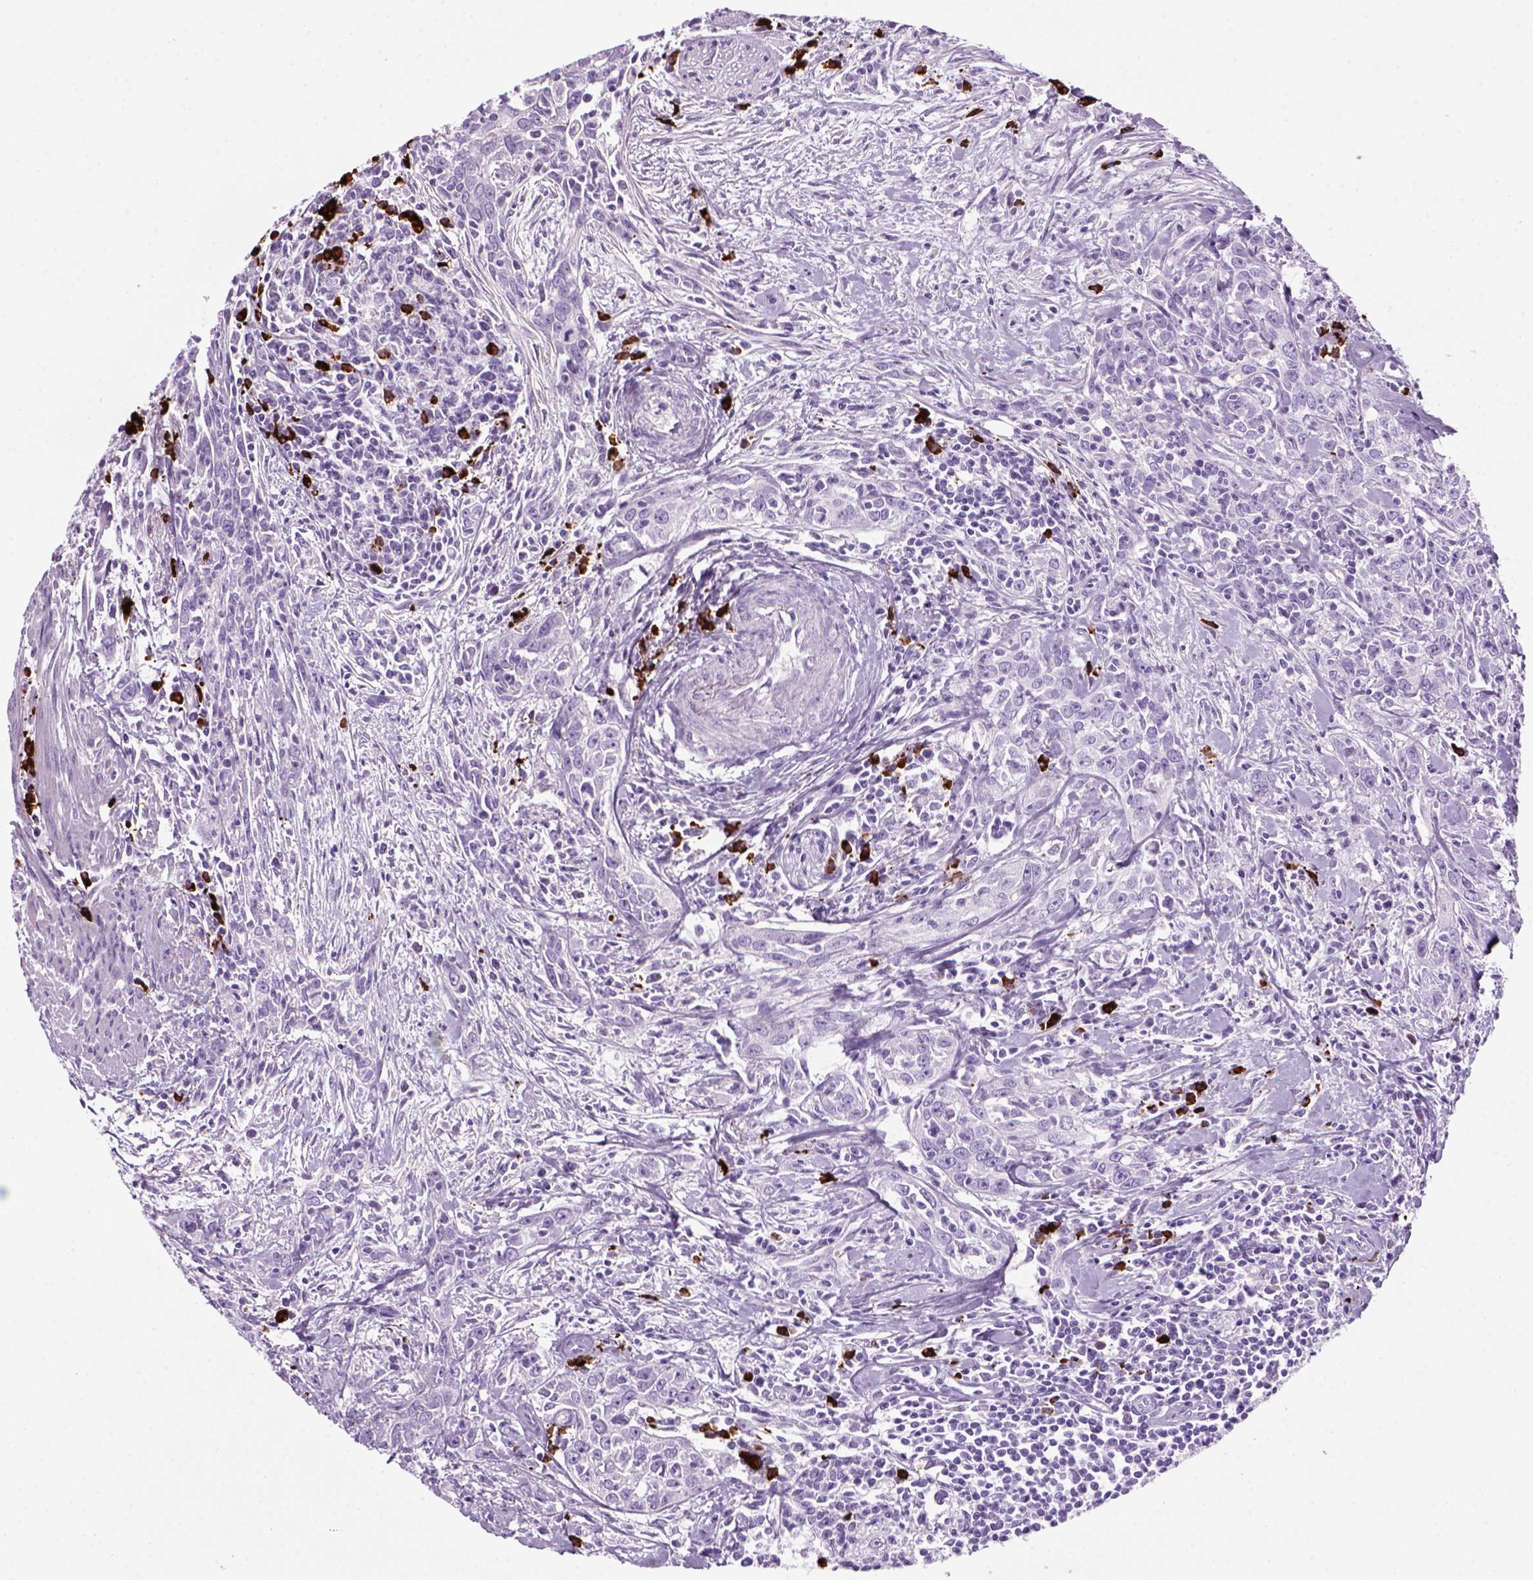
{"staining": {"intensity": "negative", "quantity": "none", "location": "none"}, "tissue": "urothelial cancer", "cell_type": "Tumor cells", "image_type": "cancer", "snomed": [{"axis": "morphology", "description": "Urothelial carcinoma, High grade"}, {"axis": "topography", "description": "Urinary bladder"}], "caption": "DAB immunohistochemical staining of human urothelial cancer exhibits no significant staining in tumor cells. The staining was performed using DAB to visualize the protein expression in brown, while the nuclei were stained in blue with hematoxylin (Magnification: 20x).", "gene": "MZB1", "patient": {"sex": "male", "age": 83}}